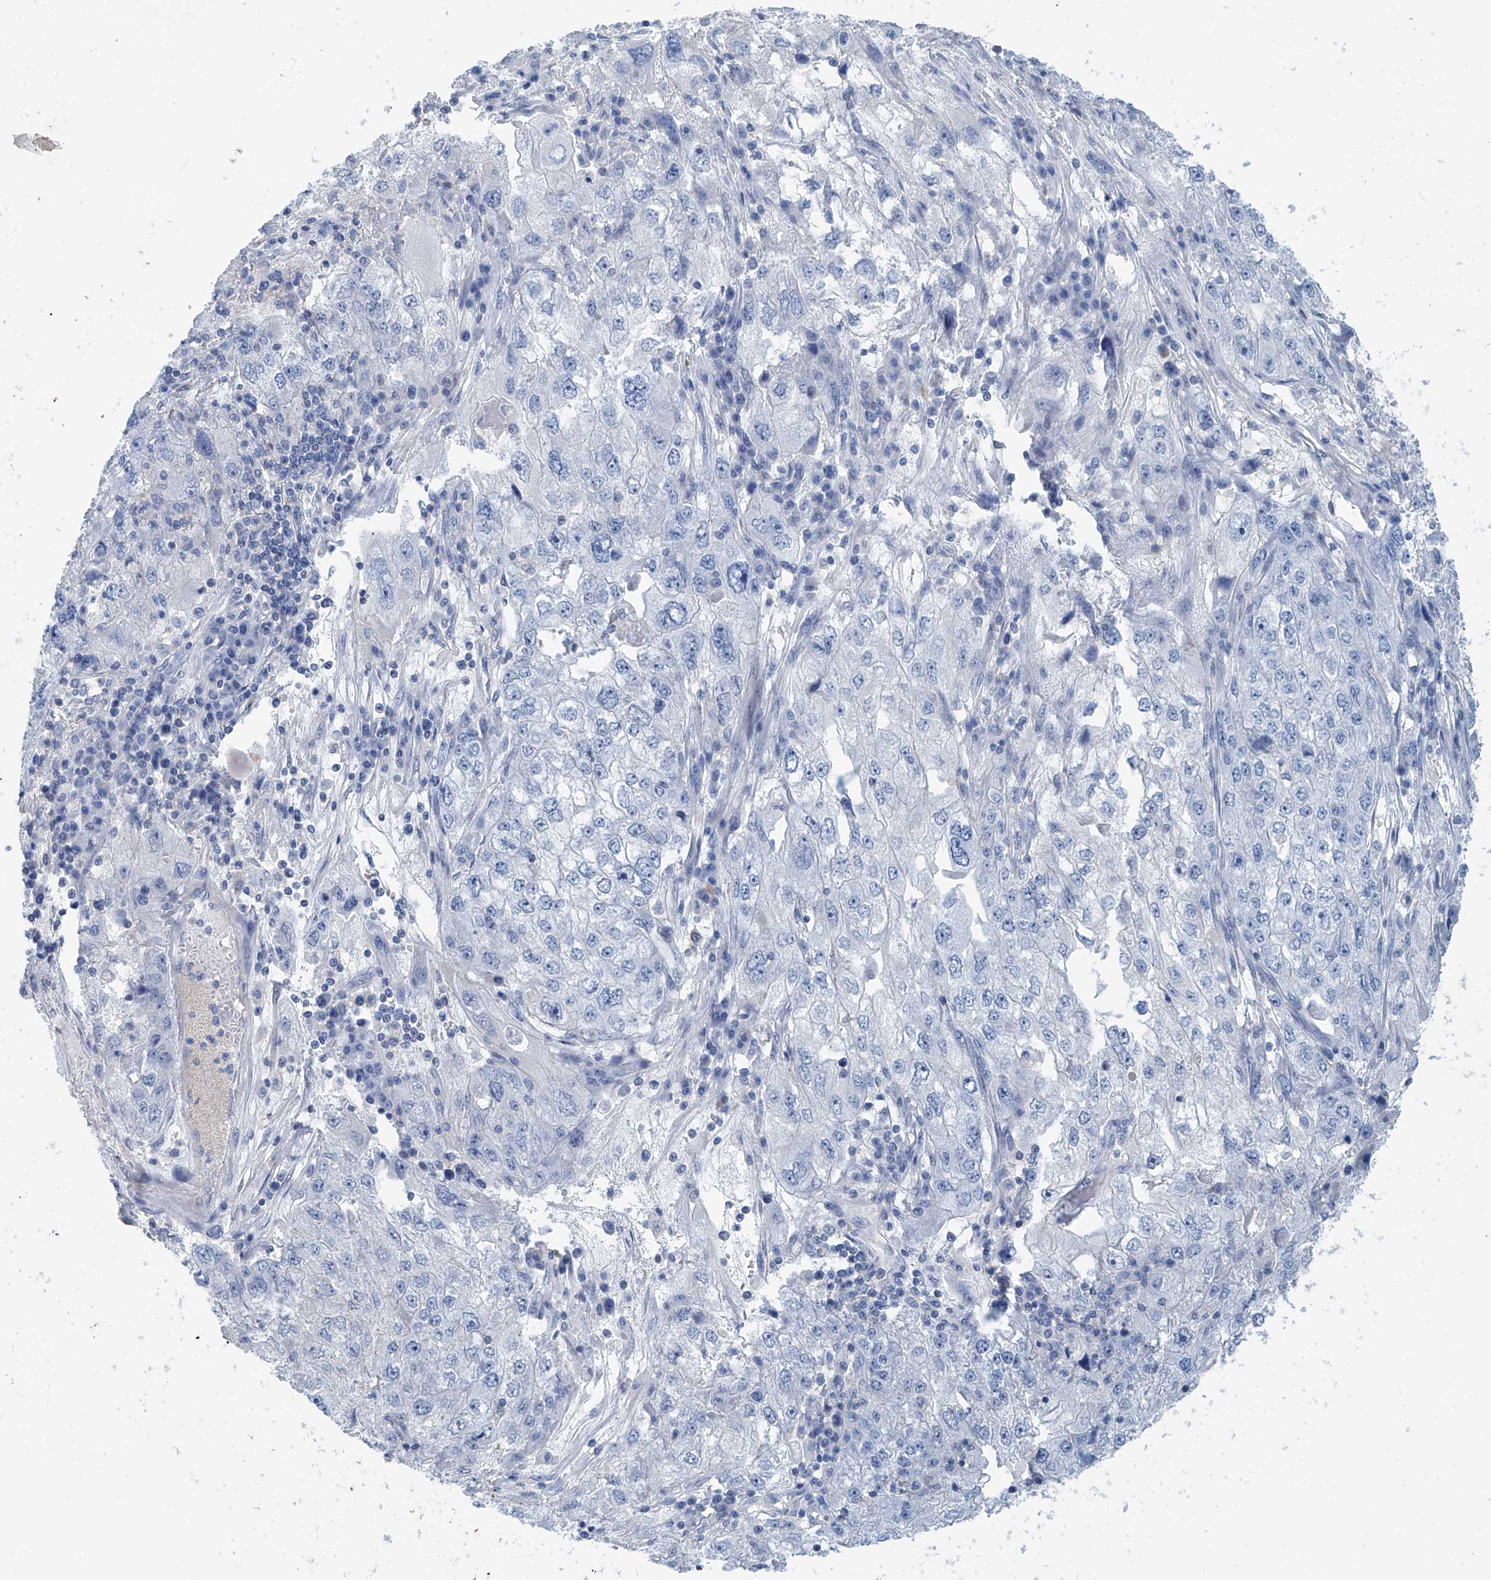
{"staining": {"intensity": "negative", "quantity": "none", "location": "none"}, "tissue": "endometrial cancer", "cell_type": "Tumor cells", "image_type": "cancer", "snomed": [{"axis": "morphology", "description": "Adenocarcinoma, NOS"}, {"axis": "topography", "description": "Endometrium"}], "caption": "Micrograph shows no significant protein expression in tumor cells of endometrial adenocarcinoma.", "gene": "ANKRD34A", "patient": {"sex": "female", "age": 49}}